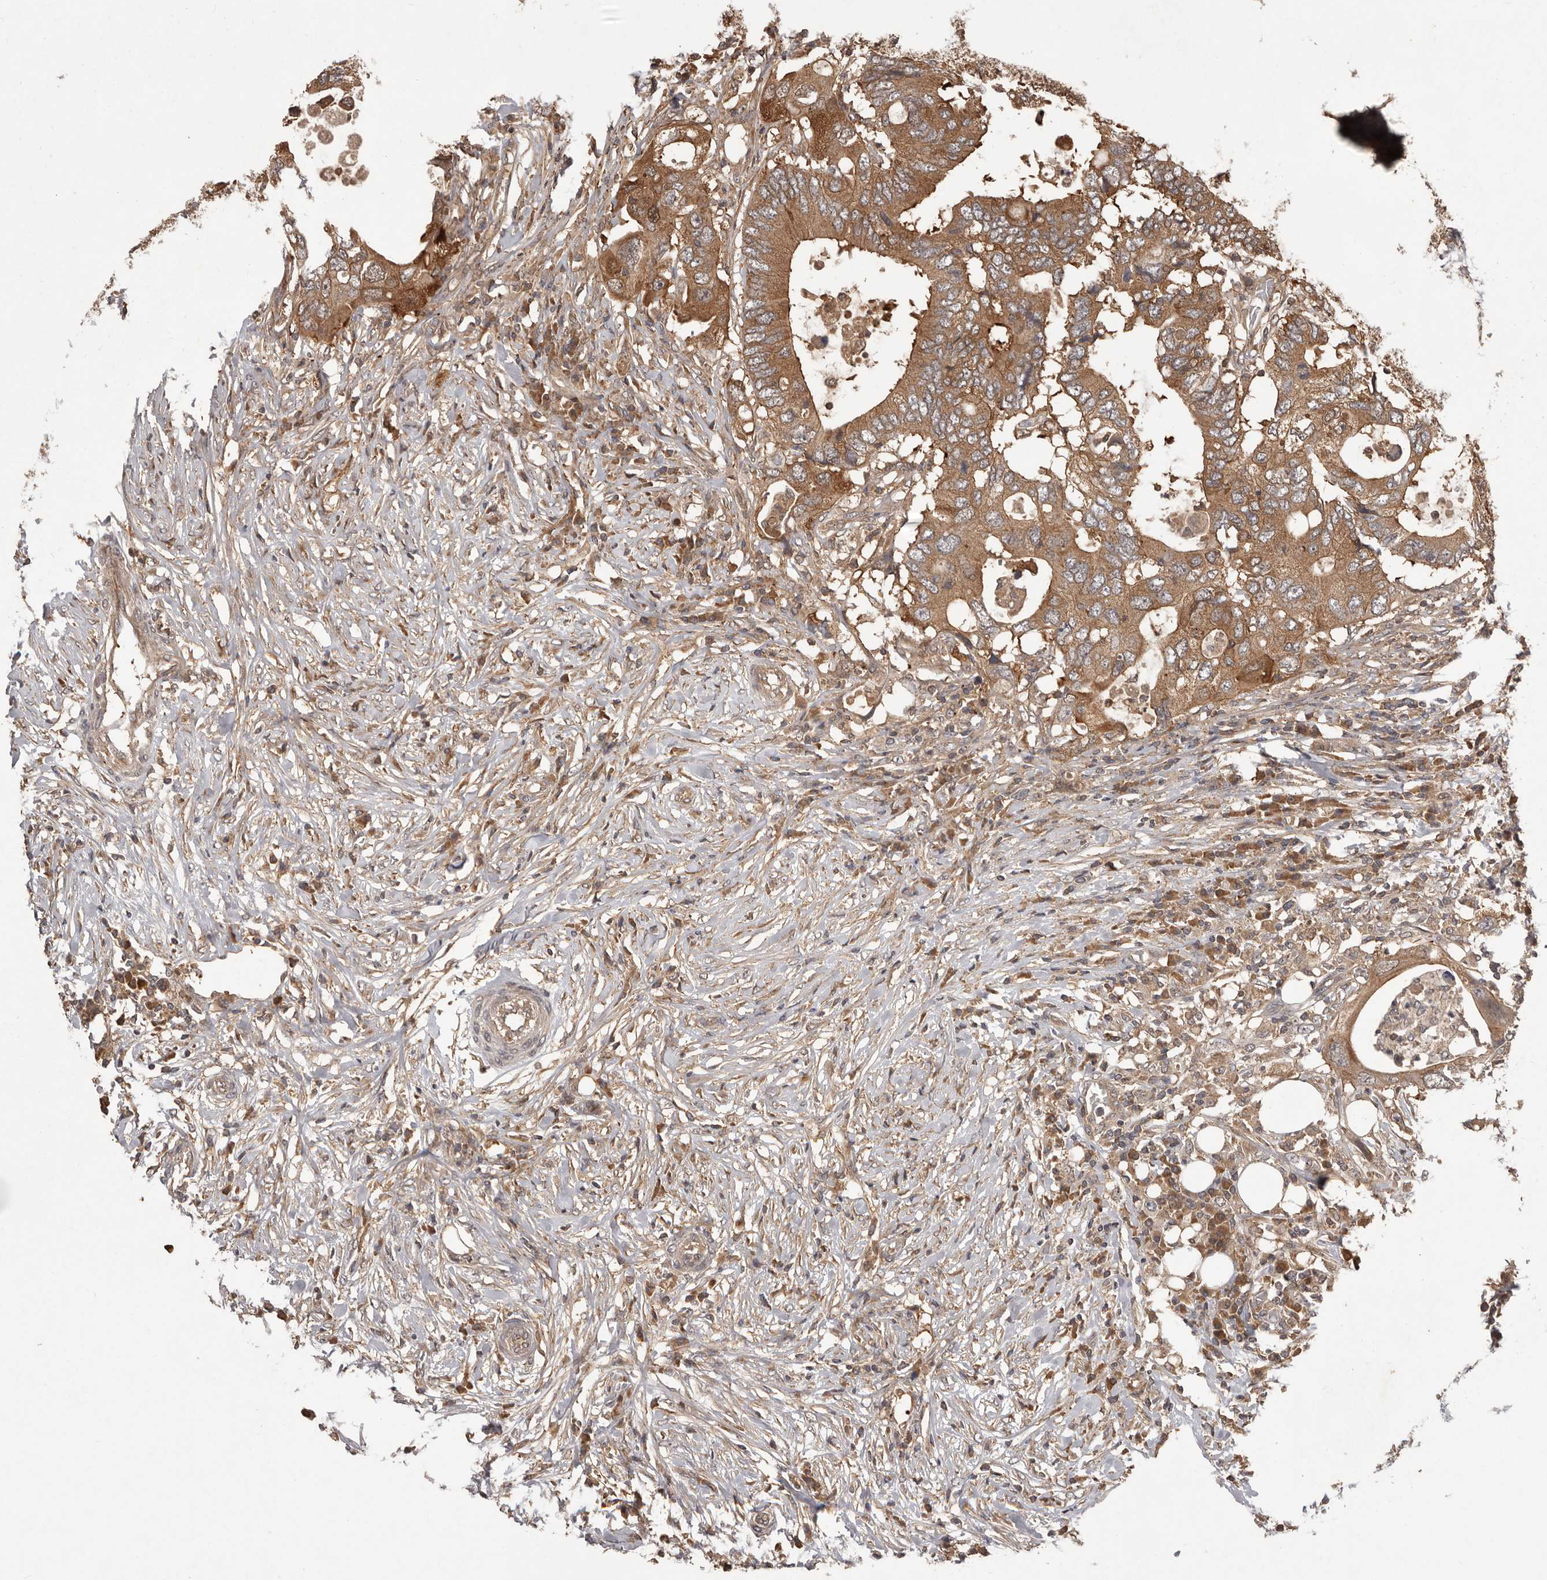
{"staining": {"intensity": "moderate", "quantity": ">75%", "location": "cytoplasmic/membranous"}, "tissue": "colorectal cancer", "cell_type": "Tumor cells", "image_type": "cancer", "snomed": [{"axis": "morphology", "description": "Adenocarcinoma, NOS"}, {"axis": "topography", "description": "Colon"}], "caption": "The histopathology image demonstrates staining of colorectal cancer (adenocarcinoma), revealing moderate cytoplasmic/membranous protein staining (brown color) within tumor cells.", "gene": "SLC22A3", "patient": {"sex": "male", "age": 71}}